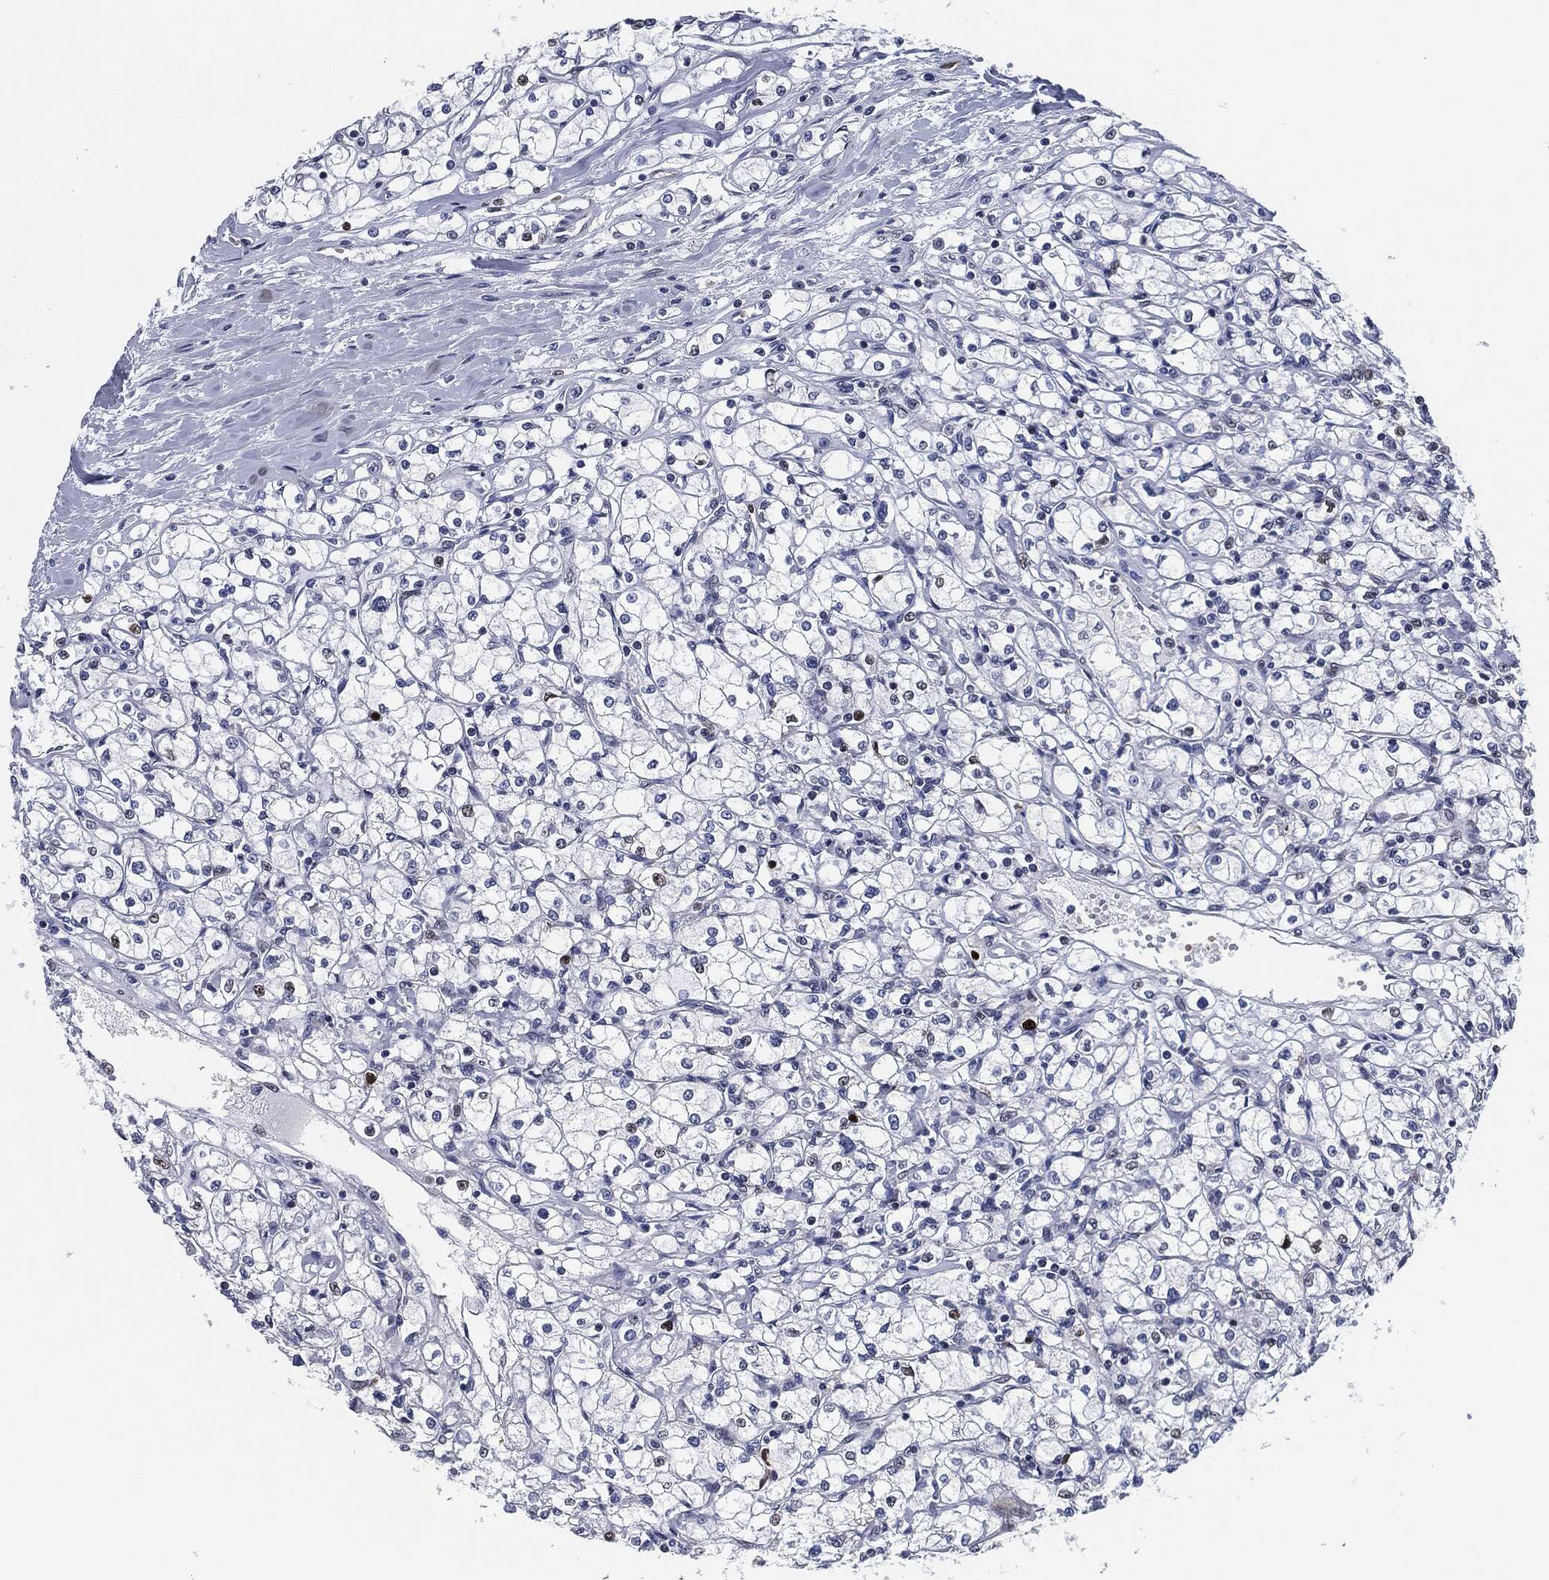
{"staining": {"intensity": "strong", "quantity": "<25%", "location": "nuclear"}, "tissue": "renal cancer", "cell_type": "Tumor cells", "image_type": "cancer", "snomed": [{"axis": "morphology", "description": "Adenocarcinoma, NOS"}, {"axis": "topography", "description": "Kidney"}], "caption": "Immunohistochemistry (DAB (3,3'-diaminobenzidine)) staining of renal adenocarcinoma shows strong nuclear protein expression in about <25% of tumor cells. The staining was performed using DAB, with brown indicating positive protein expression. Nuclei are stained blue with hematoxylin.", "gene": "PCNA", "patient": {"sex": "male", "age": 67}}